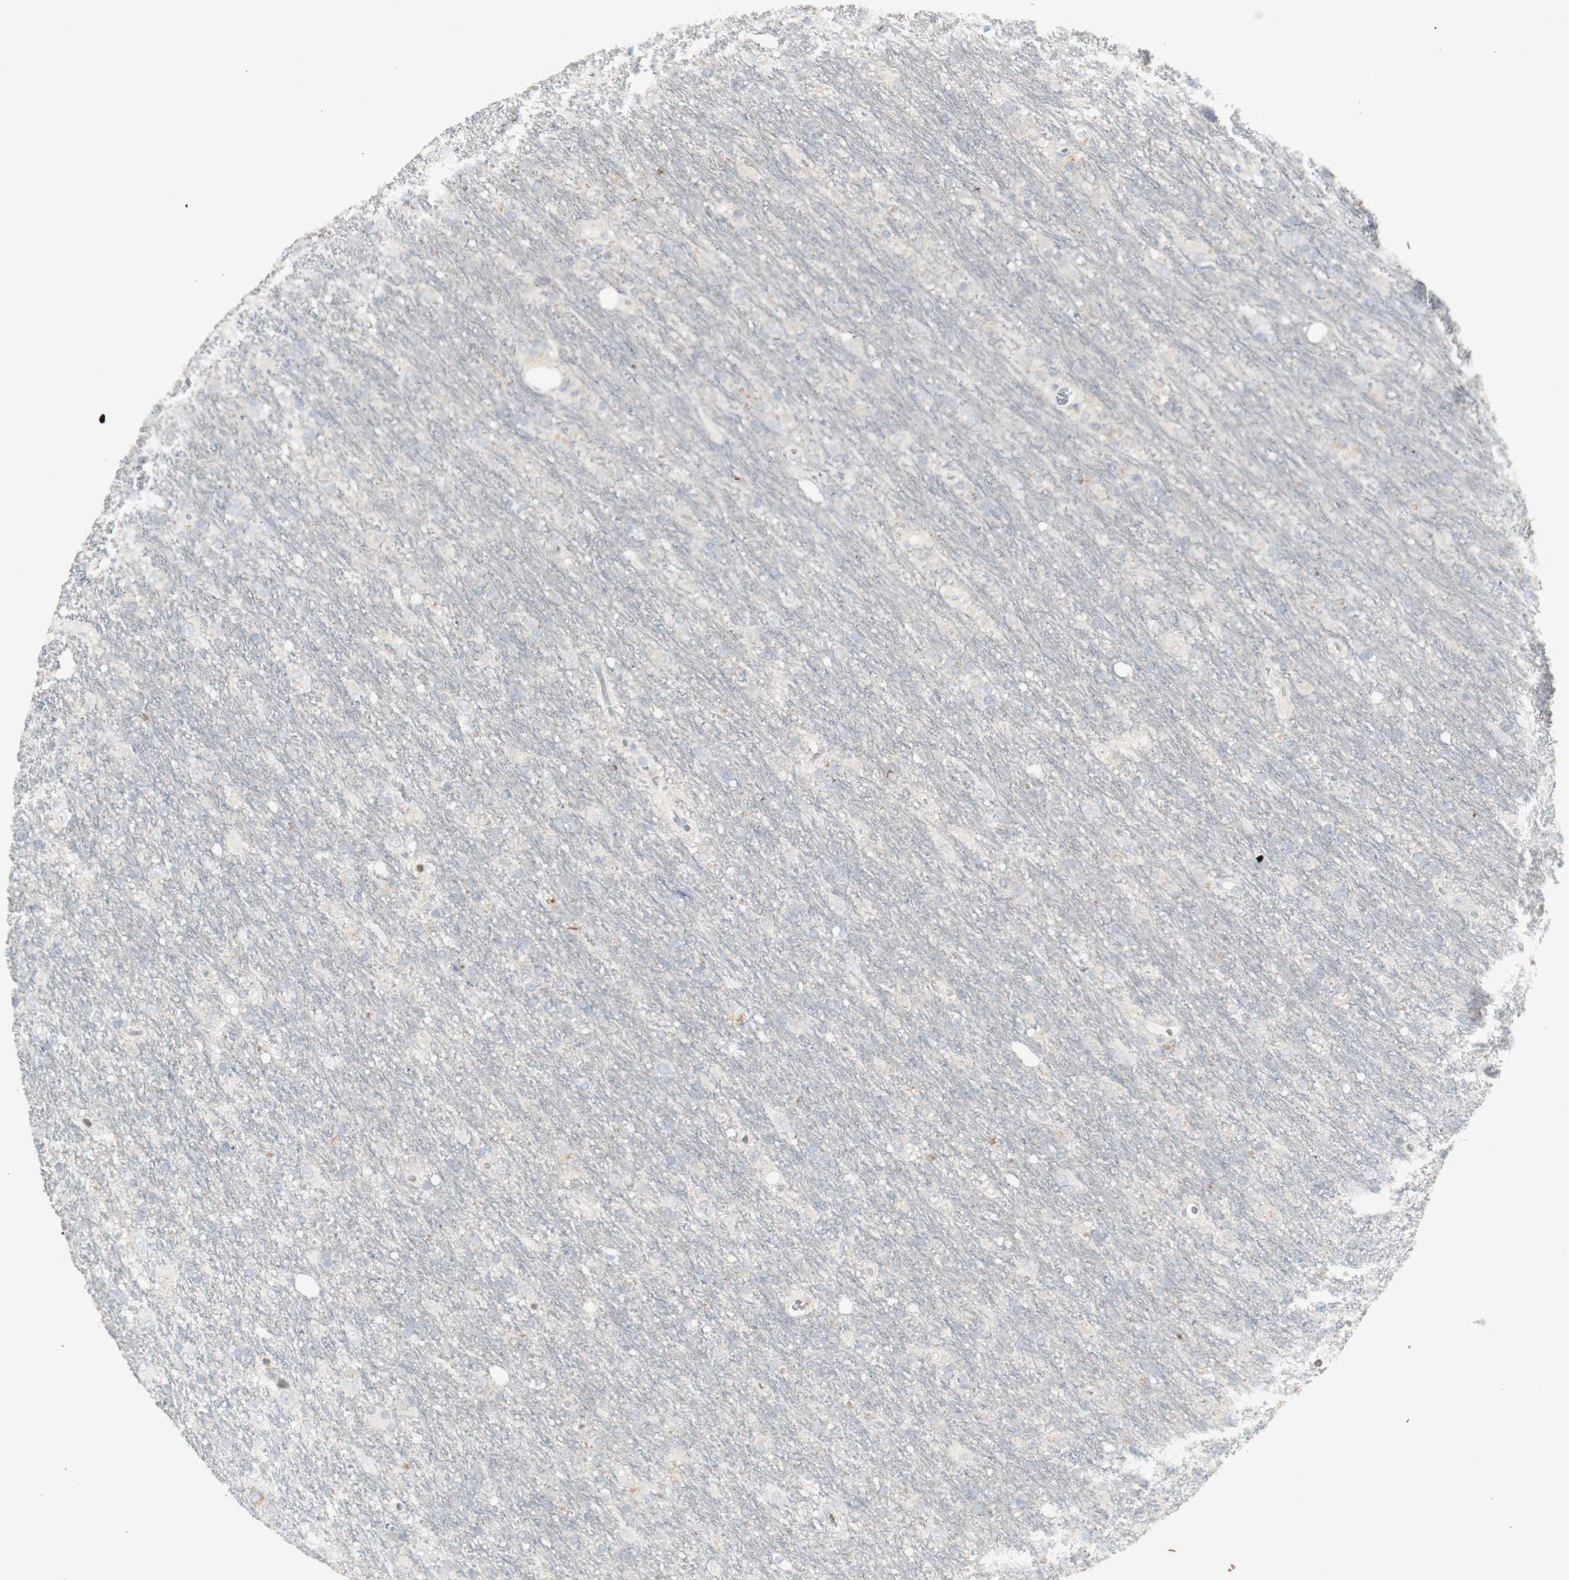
{"staining": {"intensity": "negative", "quantity": "none", "location": "none"}, "tissue": "glioma", "cell_type": "Tumor cells", "image_type": "cancer", "snomed": [{"axis": "morphology", "description": "Glioma, malignant, Low grade"}, {"axis": "topography", "description": "Brain"}], "caption": "Immunohistochemical staining of human glioma shows no significant expression in tumor cells.", "gene": "INS", "patient": {"sex": "male", "age": 77}}